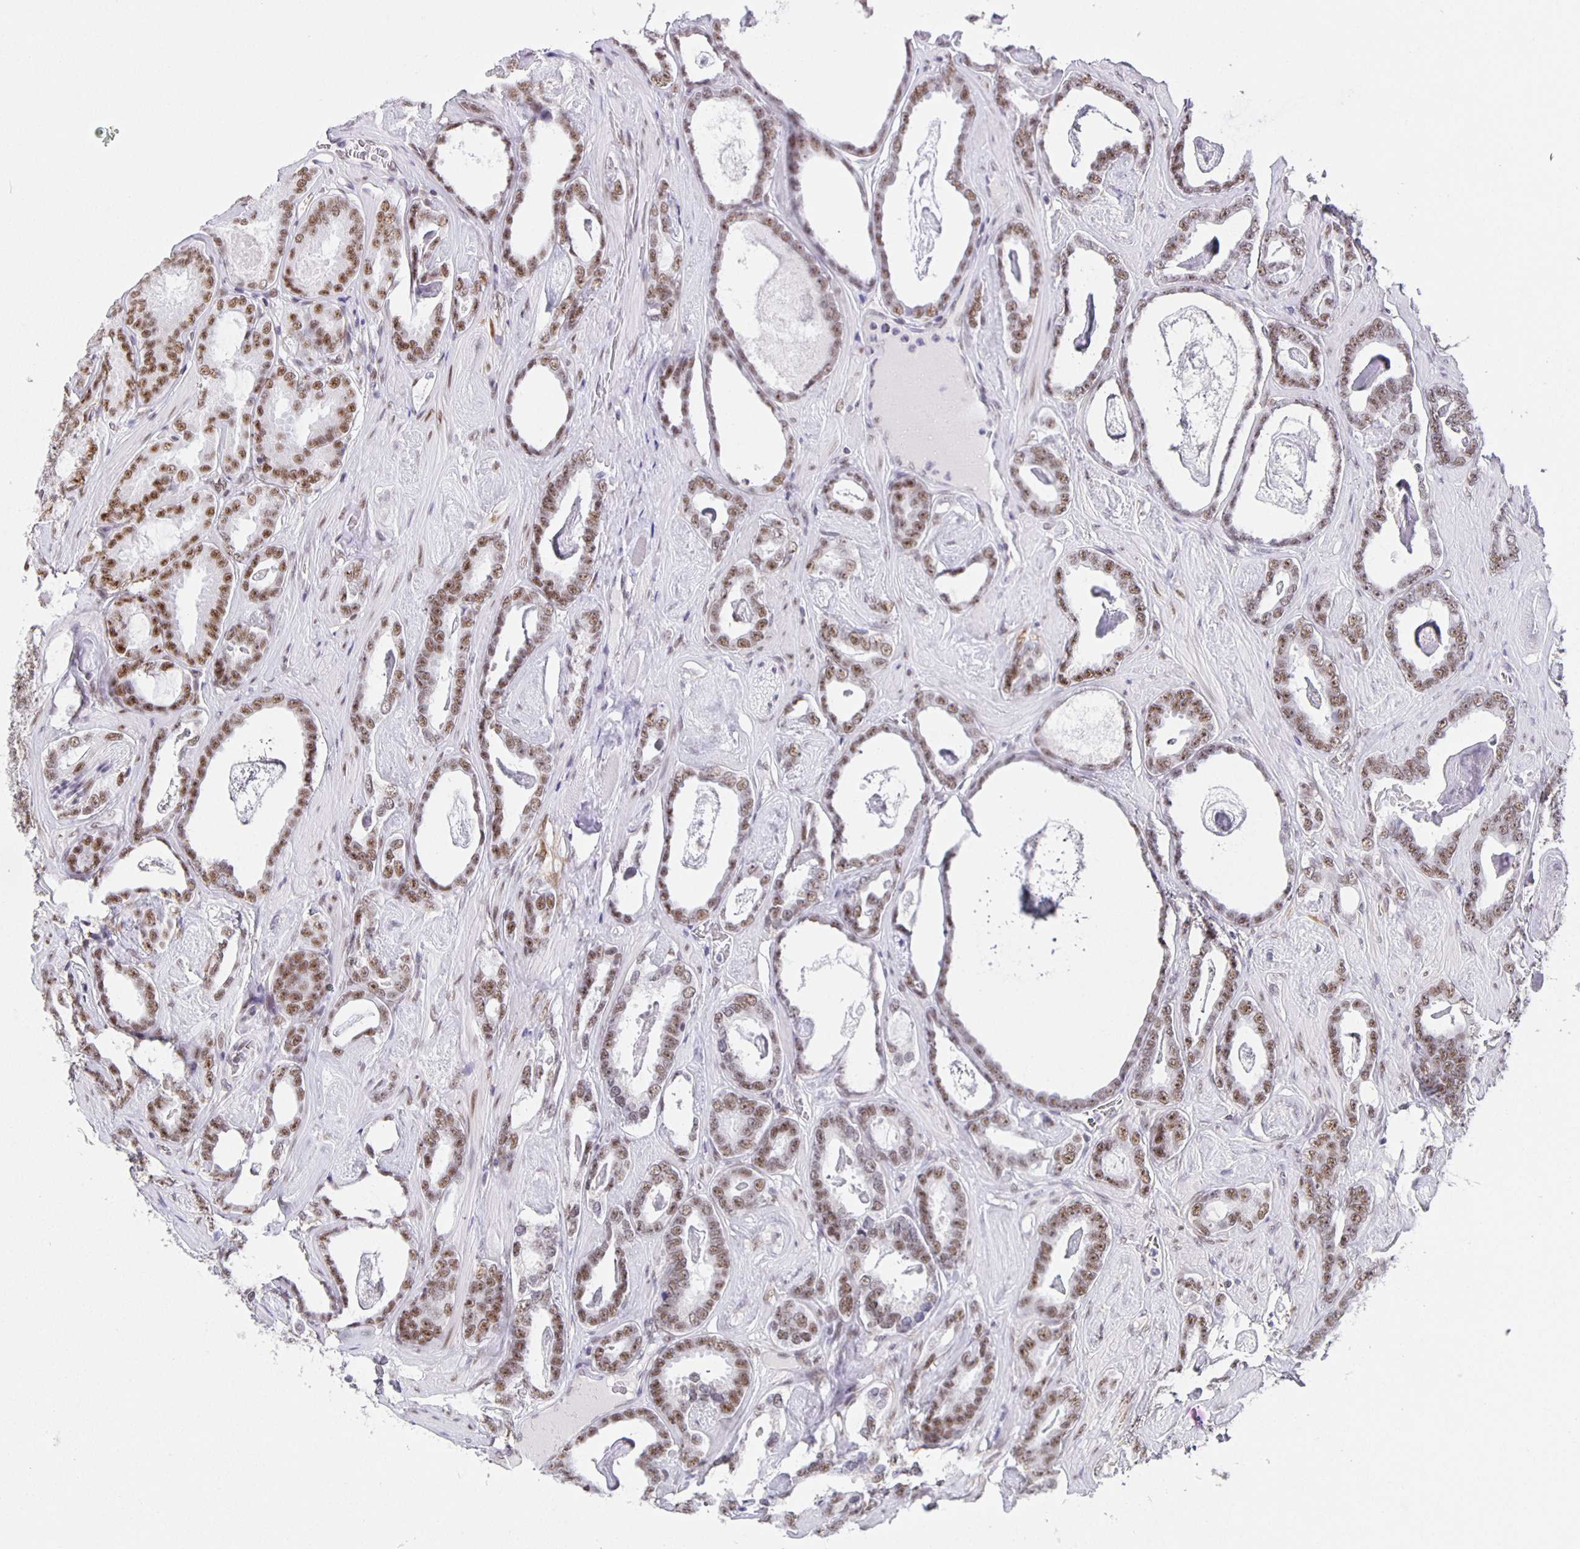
{"staining": {"intensity": "moderate", "quantity": ">75%", "location": "nuclear"}, "tissue": "prostate cancer", "cell_type": "Tumor cells", "image_type": "cancer", "snomed": [{"axis": "morphology", "description": "Adenocarcinoma, High grade"}, {"axis": "topography", "description": "Prostate"}], "caption": "This photomicrograph shows immunohistochemistry staining of prostate high-grade adenocarcinoma, with medium moderate nuclear positivity in about >75% of tumor cells.", "gene": "ZRANB2", "patient": {"sex": "male", "age": 63}}